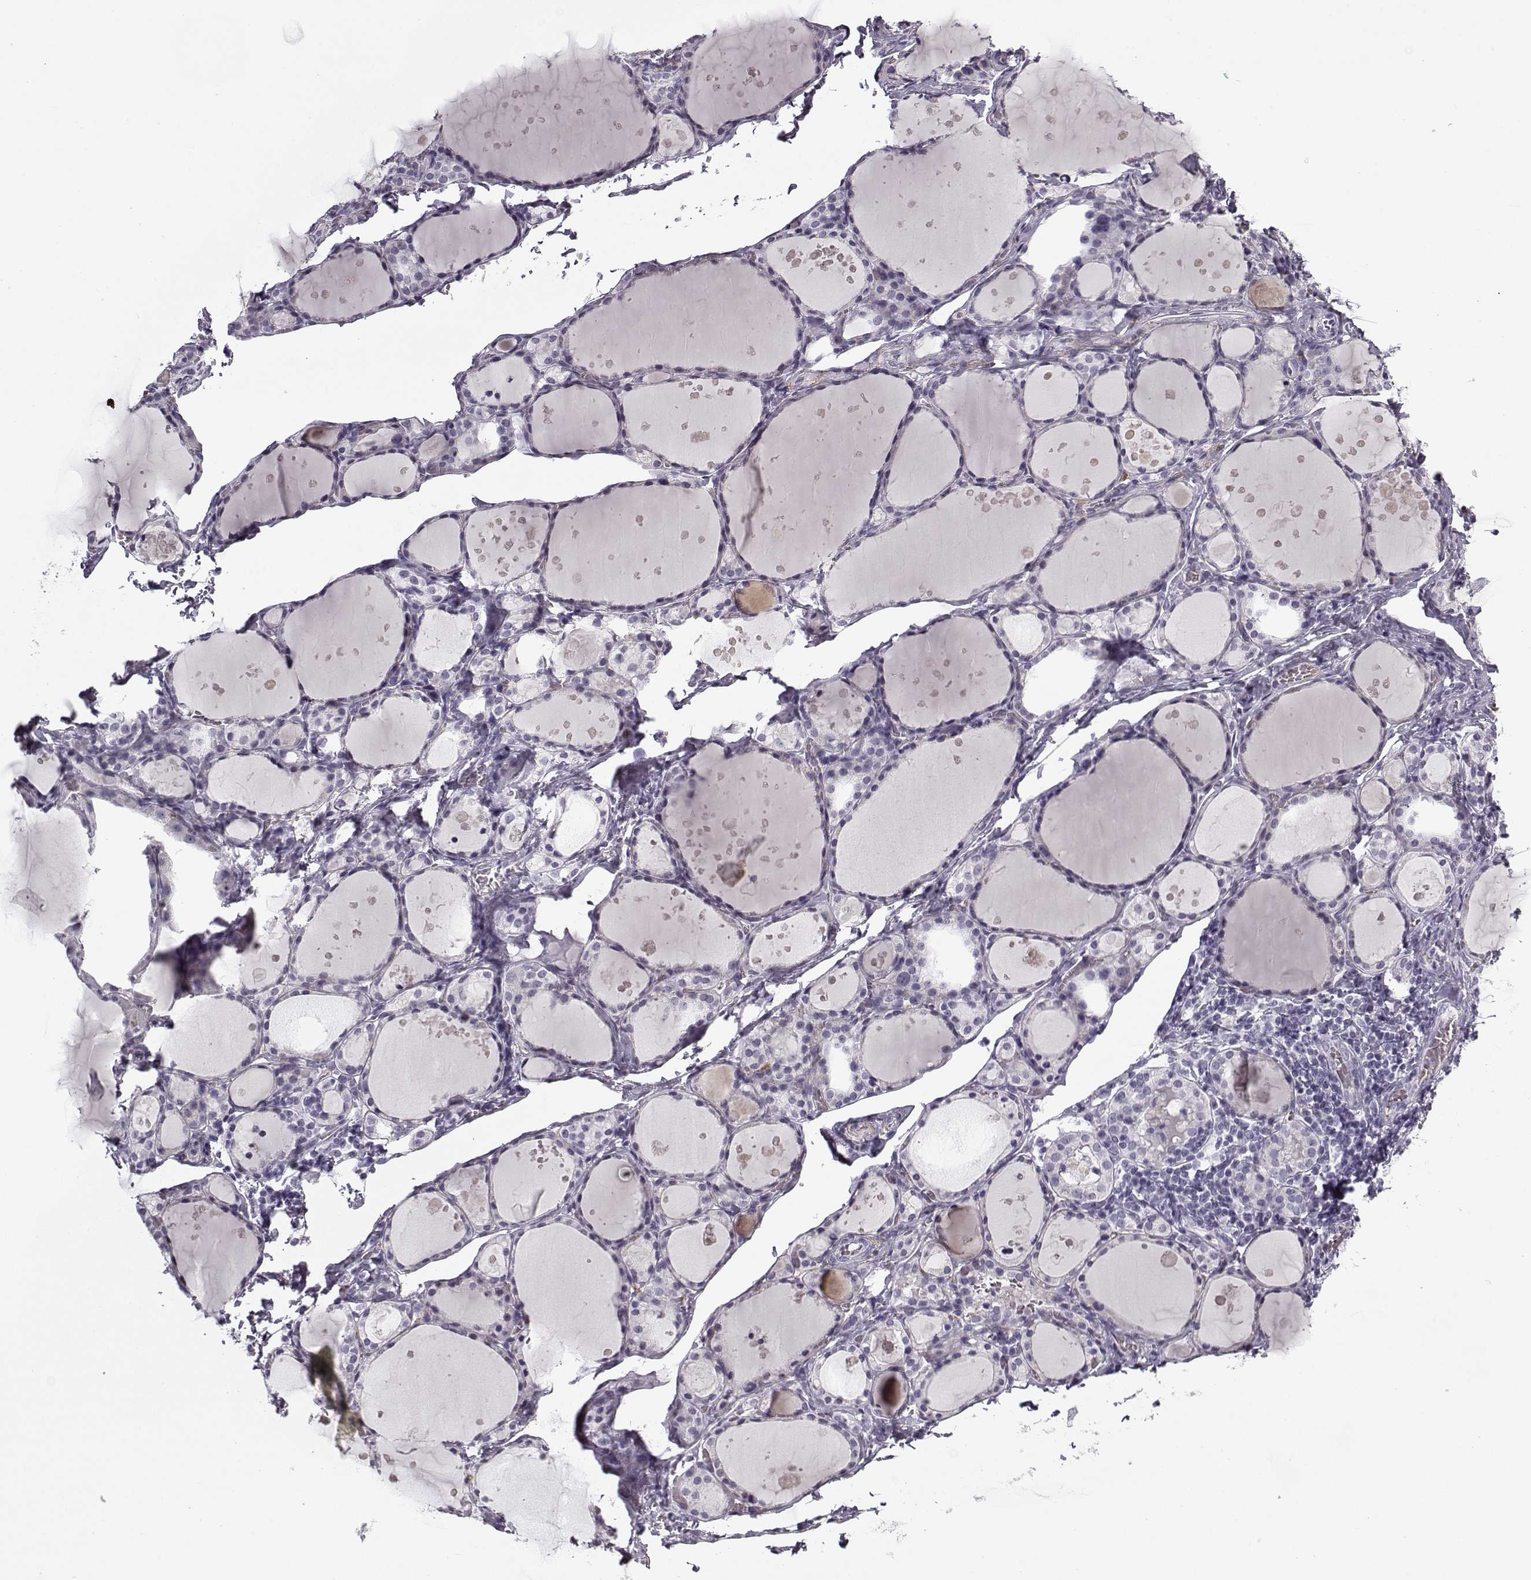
{"staining": {"intensity": "negative", "quantity": "none", "location": "none"}, "tissue": "thyroid gland", "cell_type": "Glandular cells", "image_type": "normal", "snomed": [{"axis": "morphology", "description": "Normal tissue, NOS"}, {"axis": "topography", "description": "Thyroid gland"}], "caption": "Immunohistochemistry (IHC) micrograph of benign thyroid gland: thyroid gland stained with DAB reveals no significant protein positivity in glandular cells.", "gene": "SNCA", "patient": {"sex": "male", "age": 68}}